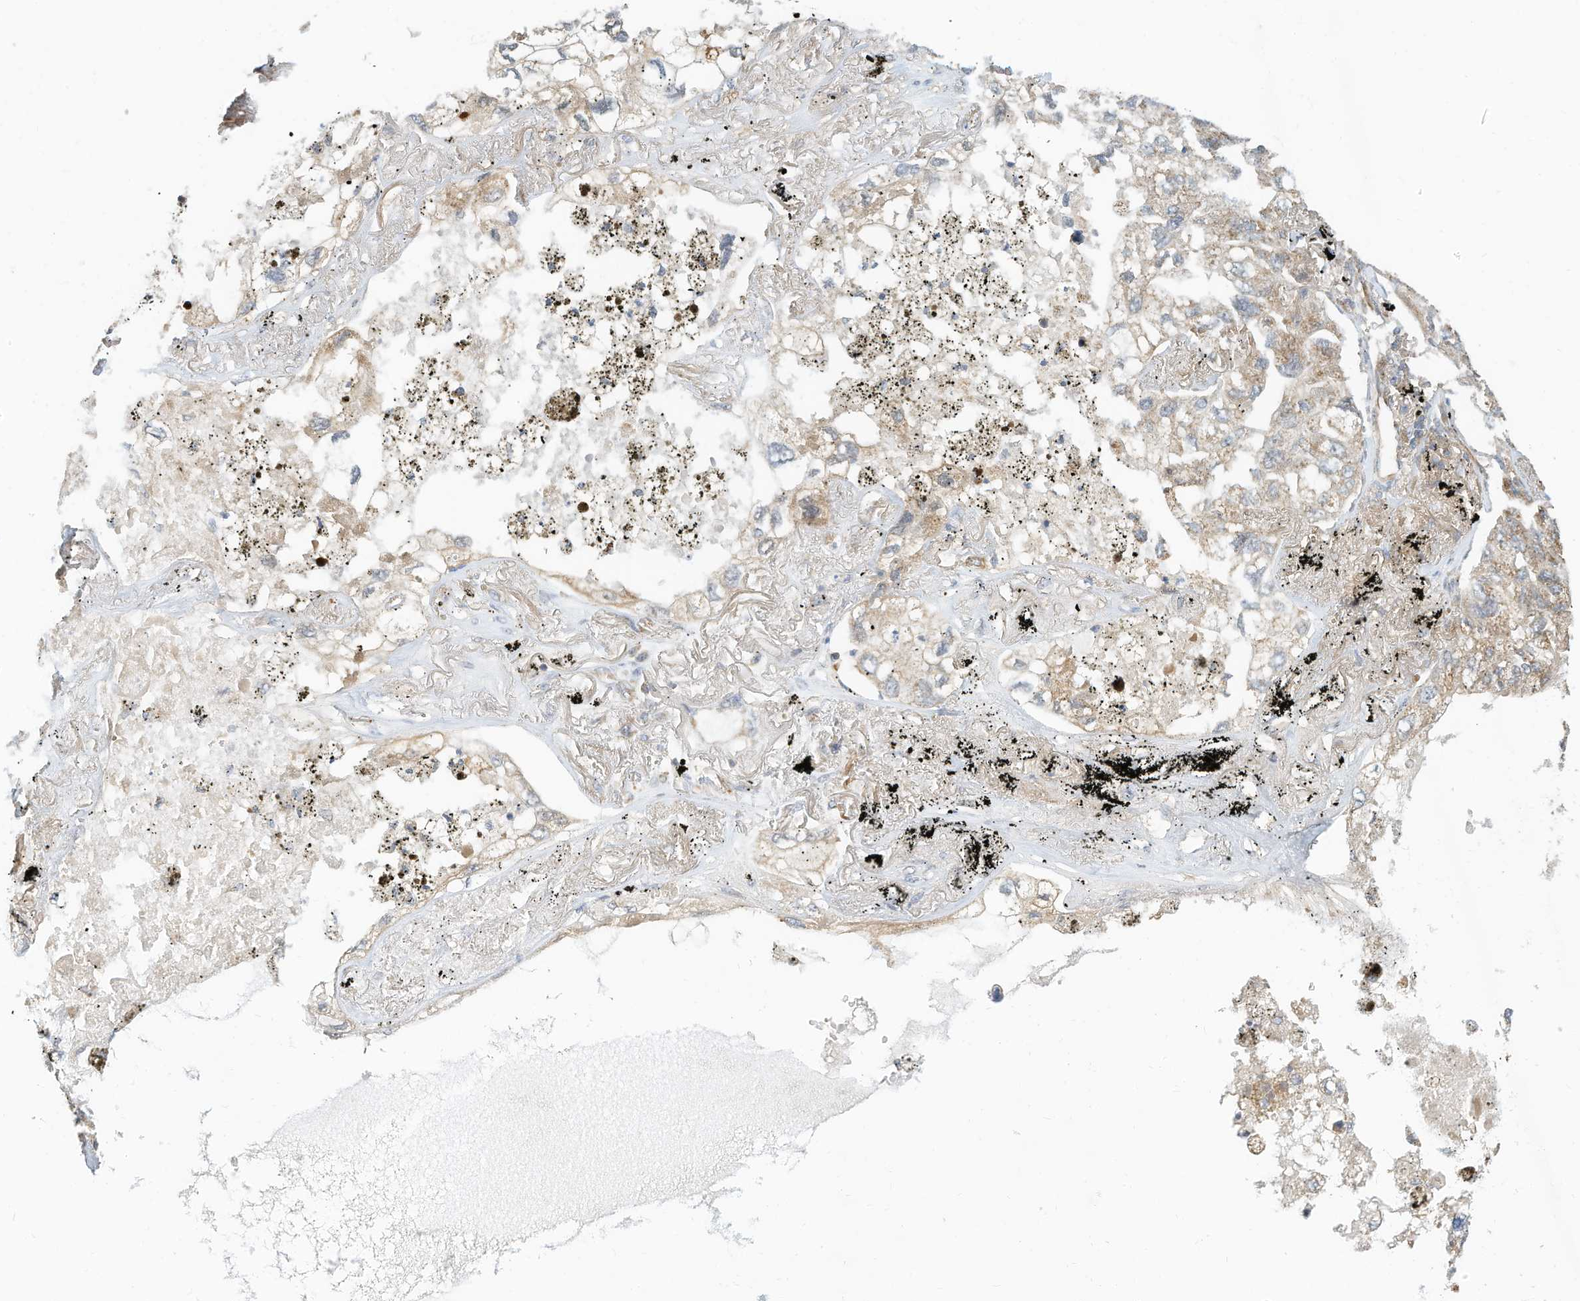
{"staining": {"intensity": "weak", "quantity": "<25%", "location": "cytoplasmic/membranous"}, "tissue": "lung cancer", "cell_type": "Tumor cells", "image_type": "cancer", "snomed": [{"axis": "morphology", "description": "Adenocarcinoma, NOS"}, {"axis": "topography", "description": "Lung"}], "caption": "Tumor cells are negative for brown protein staining in lung cancer. (Brightfield microscopy of DAB (3,3'-diaminobenzidine) immunohistochemistry (IHC) at high magnification).", "gene": "METTL6", "patient": {"sex": "male", "age": 65}}